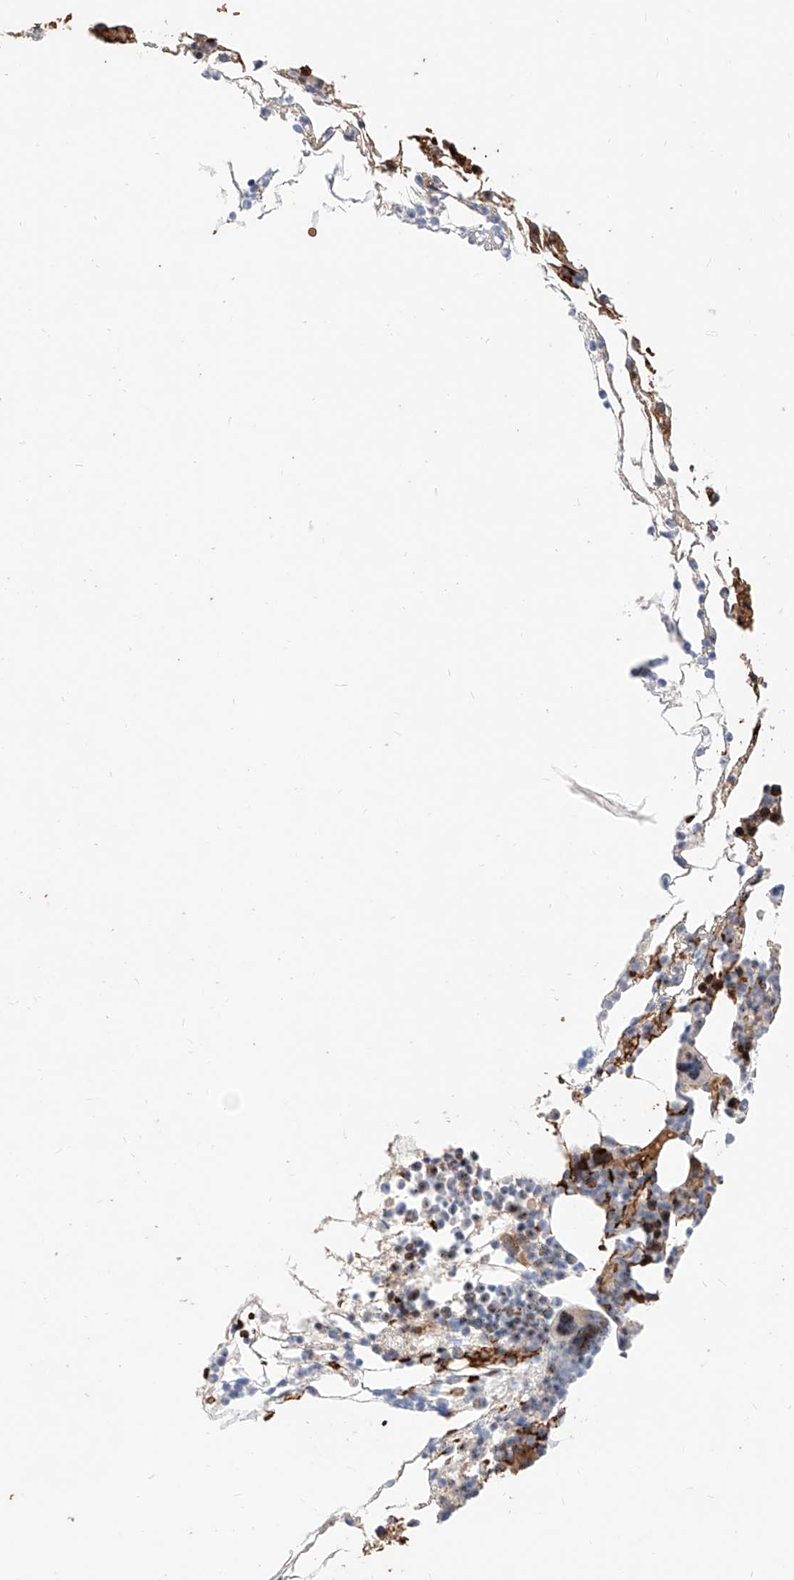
{"staining": {"intensity": "negative", "quantity": "none", "location": "none"}, "tissue": "bone marrow", "cell_type": "Hematopoietic cells", "image_type": "normal", "snomed": [{"axis": "morphology", "description": "Normal tissue, NOS"}, {"axis": "morphology", "description": "Inflammation, NOS"}, {"axis": "topography", "description": "Bone marrow"}], "caption": "IHC micrograph of benign bone marrow: human bone marrow stained with DAB demonstrates no significant protein staining in hematopoietic cells.", "gene": "ZFP42", "patient": {"sex": "female", "age": 78}}